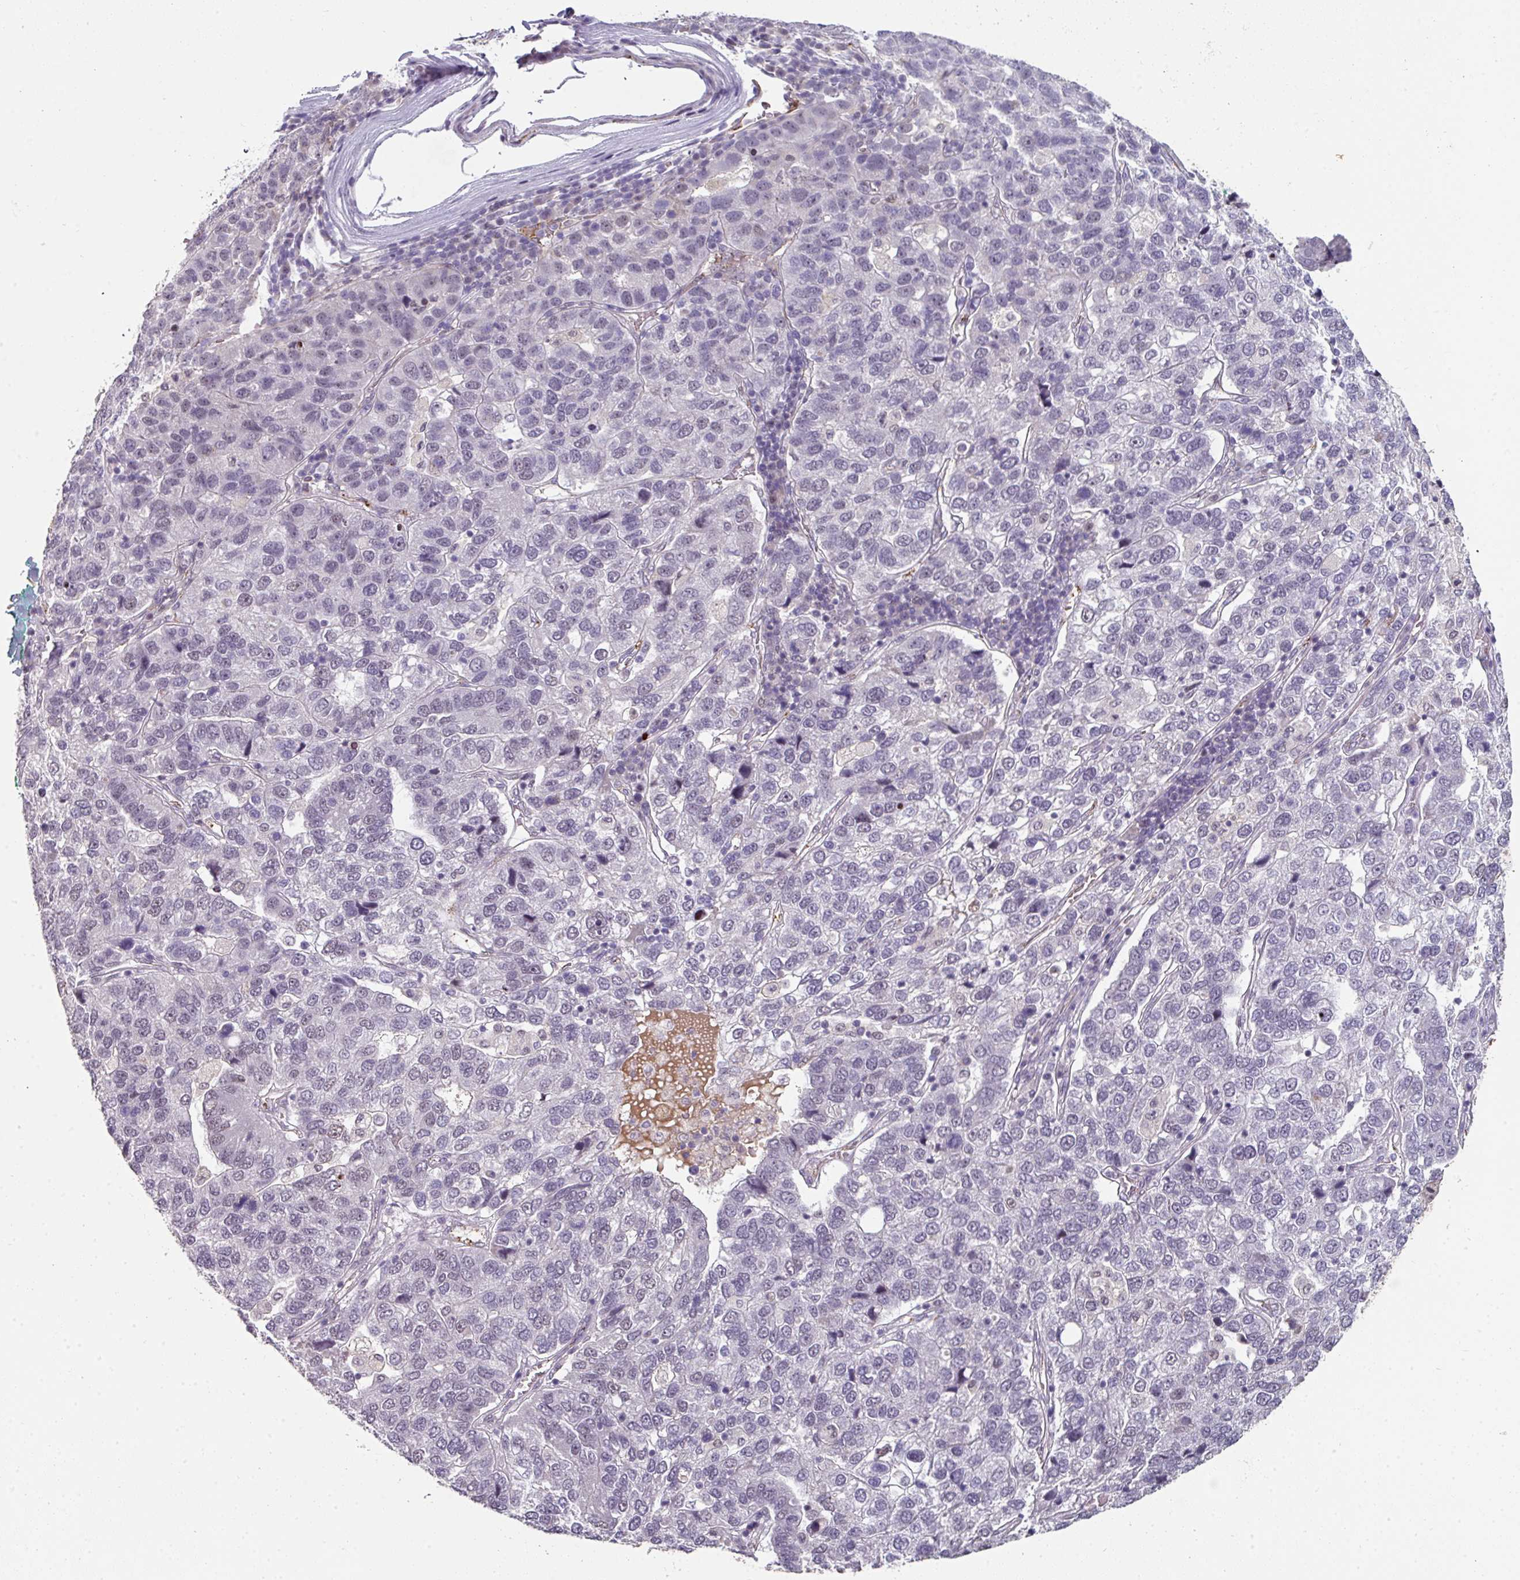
{"staining": {"intensity": "negative", "quantity": "none", "location": "none"}, "tissue": "pancreatic cancer", "cell_type": "Tumor cells", "image_type": "cancer", "snomed": [{"axis": "morphology", "description": "Adenocarcinoma, NOS"}, {"axis": "topography", "description": "Pancreas"}], "caption": "There is no significant staining in tumor cells of adenocarcinoma (pancreatic).", "gene": "SIDT2", "patient": {"sex": "female", "age": 61}}